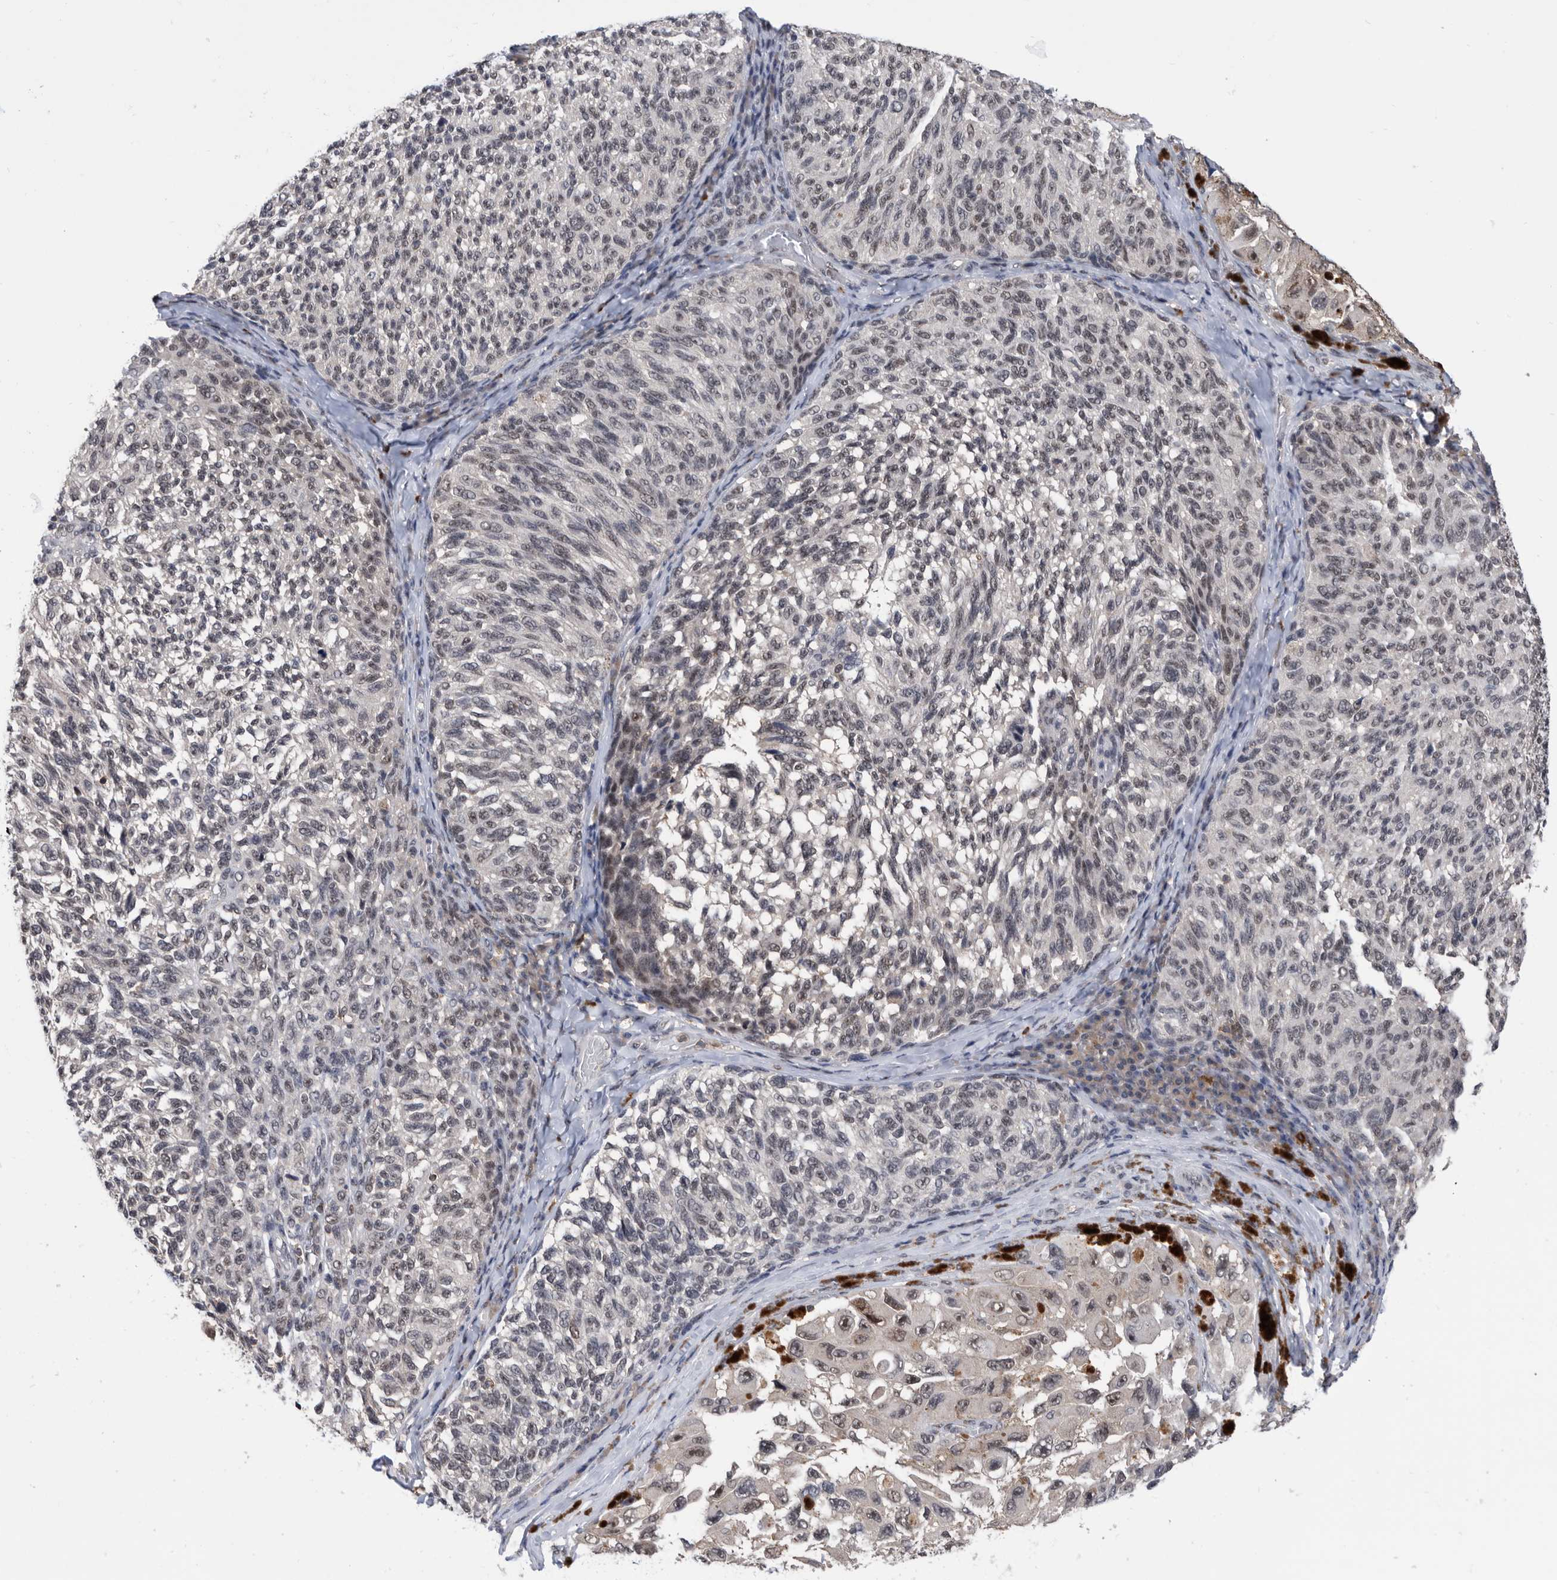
{"staining": {"intensity": "moderate", "quantity": "<25%", "location": "nuclear"}, "tissue": "melanoma", "cell_type": "Tumor cells", "image_type": "cancer", "snomed": [{"axis": "morphology", "description": "Malignant melanoma, NOS"}, {"axis": "topography", "description": "Skin"}], "caption": "DAB immunohistochemical staining of human melanoma exhibits moderate nuclear protein staining in approximately <25% of tumor cells. (IHC, brightfield microscopy, high magnification).", "gene": "ZNF260", "patient": {"sex": "female", "age": 73}}